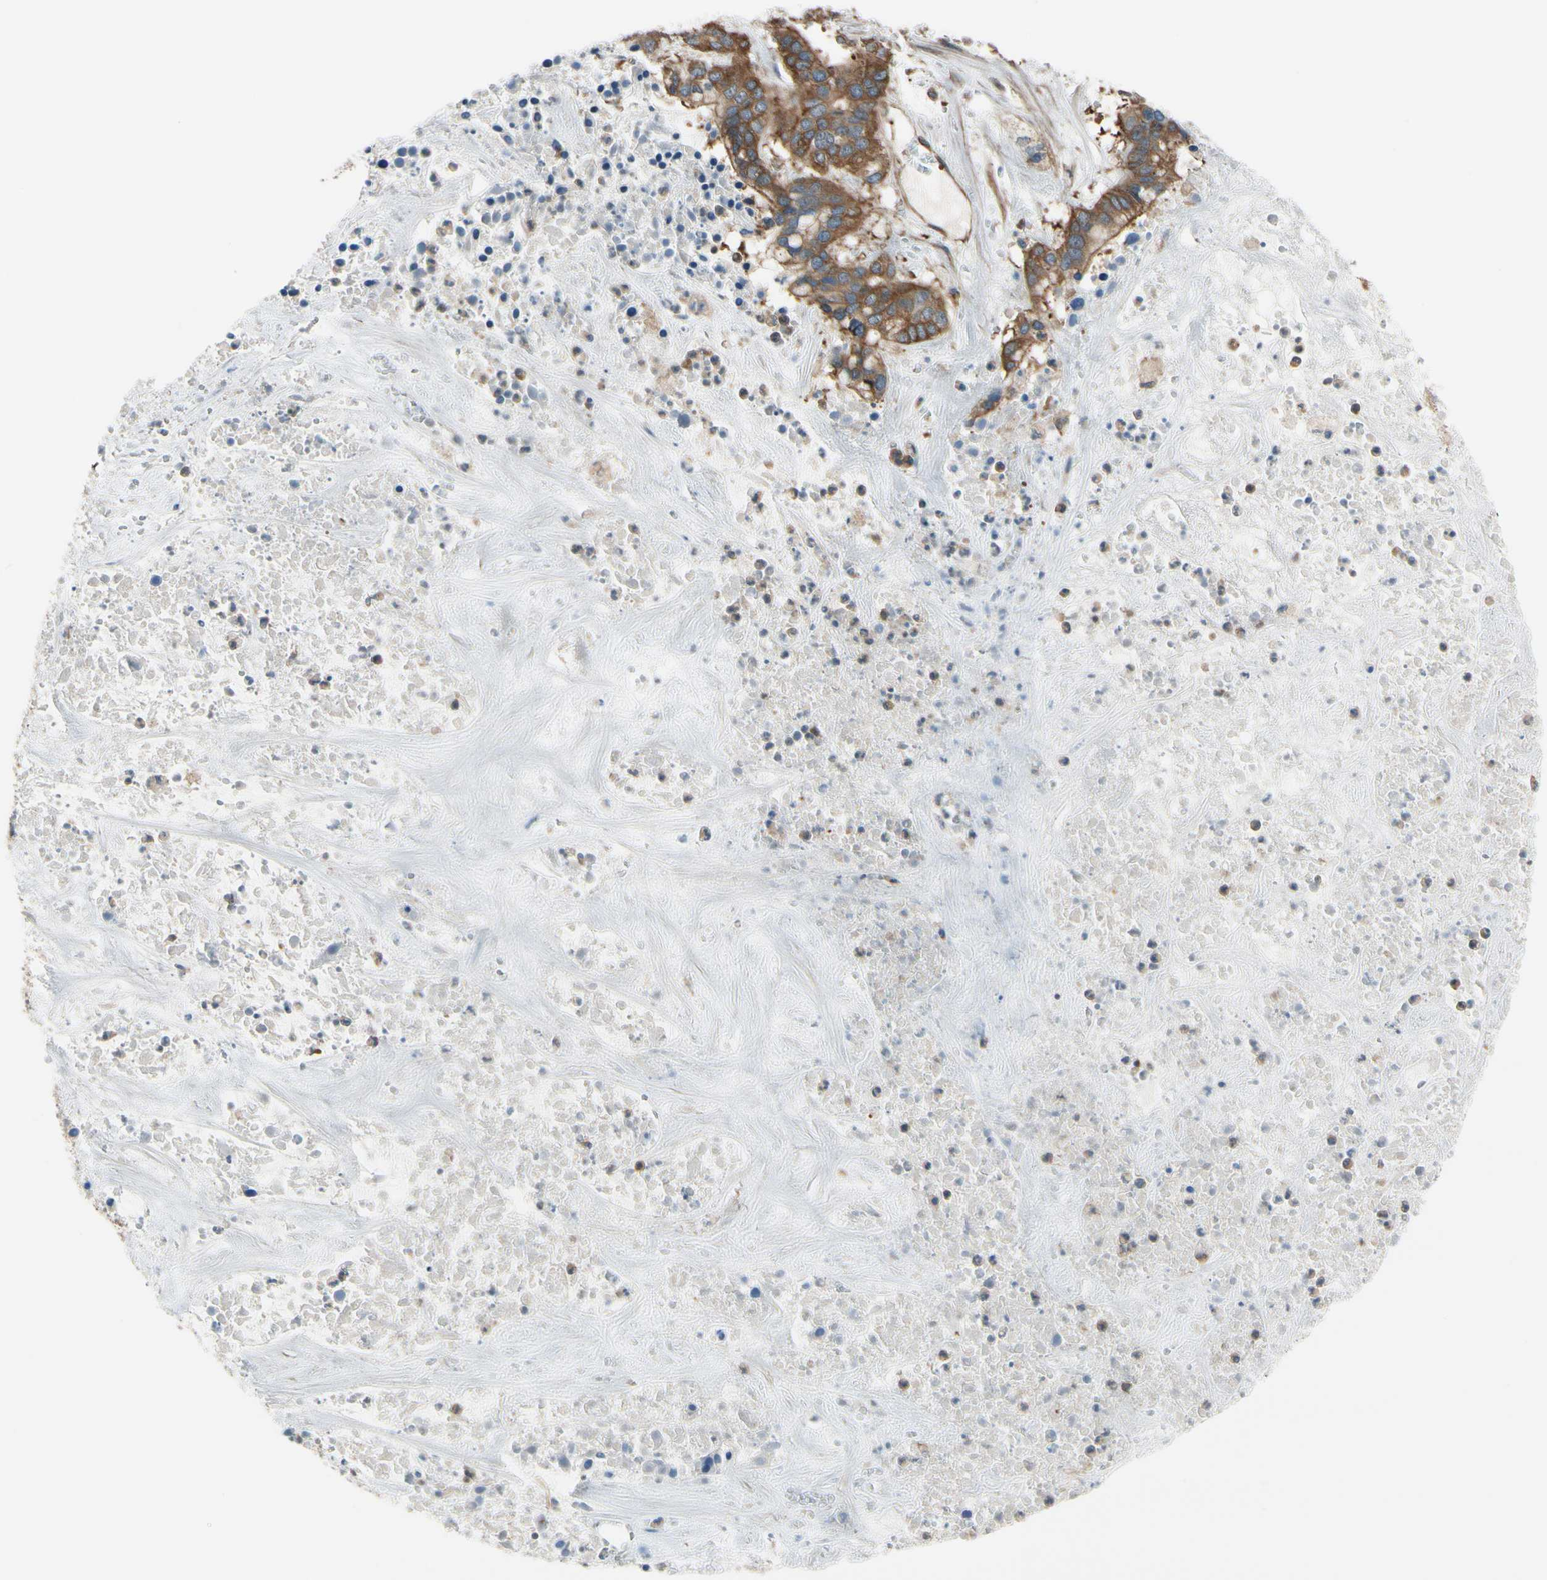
{"staining": {"intensity": "moderate", "quantity": ">75%", "location": "cytoplasmic/membranous"}, "tissue": "liver cancer", "cell_type": "Tumor cells", "image_type": "cancer", "snomed": [{"axis": "morphology", "description": "Cholangiocarcinoma"}, {"axis": "topography", "description": "Liver"}], "caption": "Immunohistochemical staining of human liver cholangiocarcinoma demonstrates medium levels of moderate cytoplasmic/membranous protein staining in approximately >75% of tumor cells. Using DAB (3,3'-diaminobenzidine) (brown) and hematoxylin (blue) stains, captured at high magnification using brightfield microscopy.", "gene": "EPS15", "patient": {"sex": "female", "age": 65}}